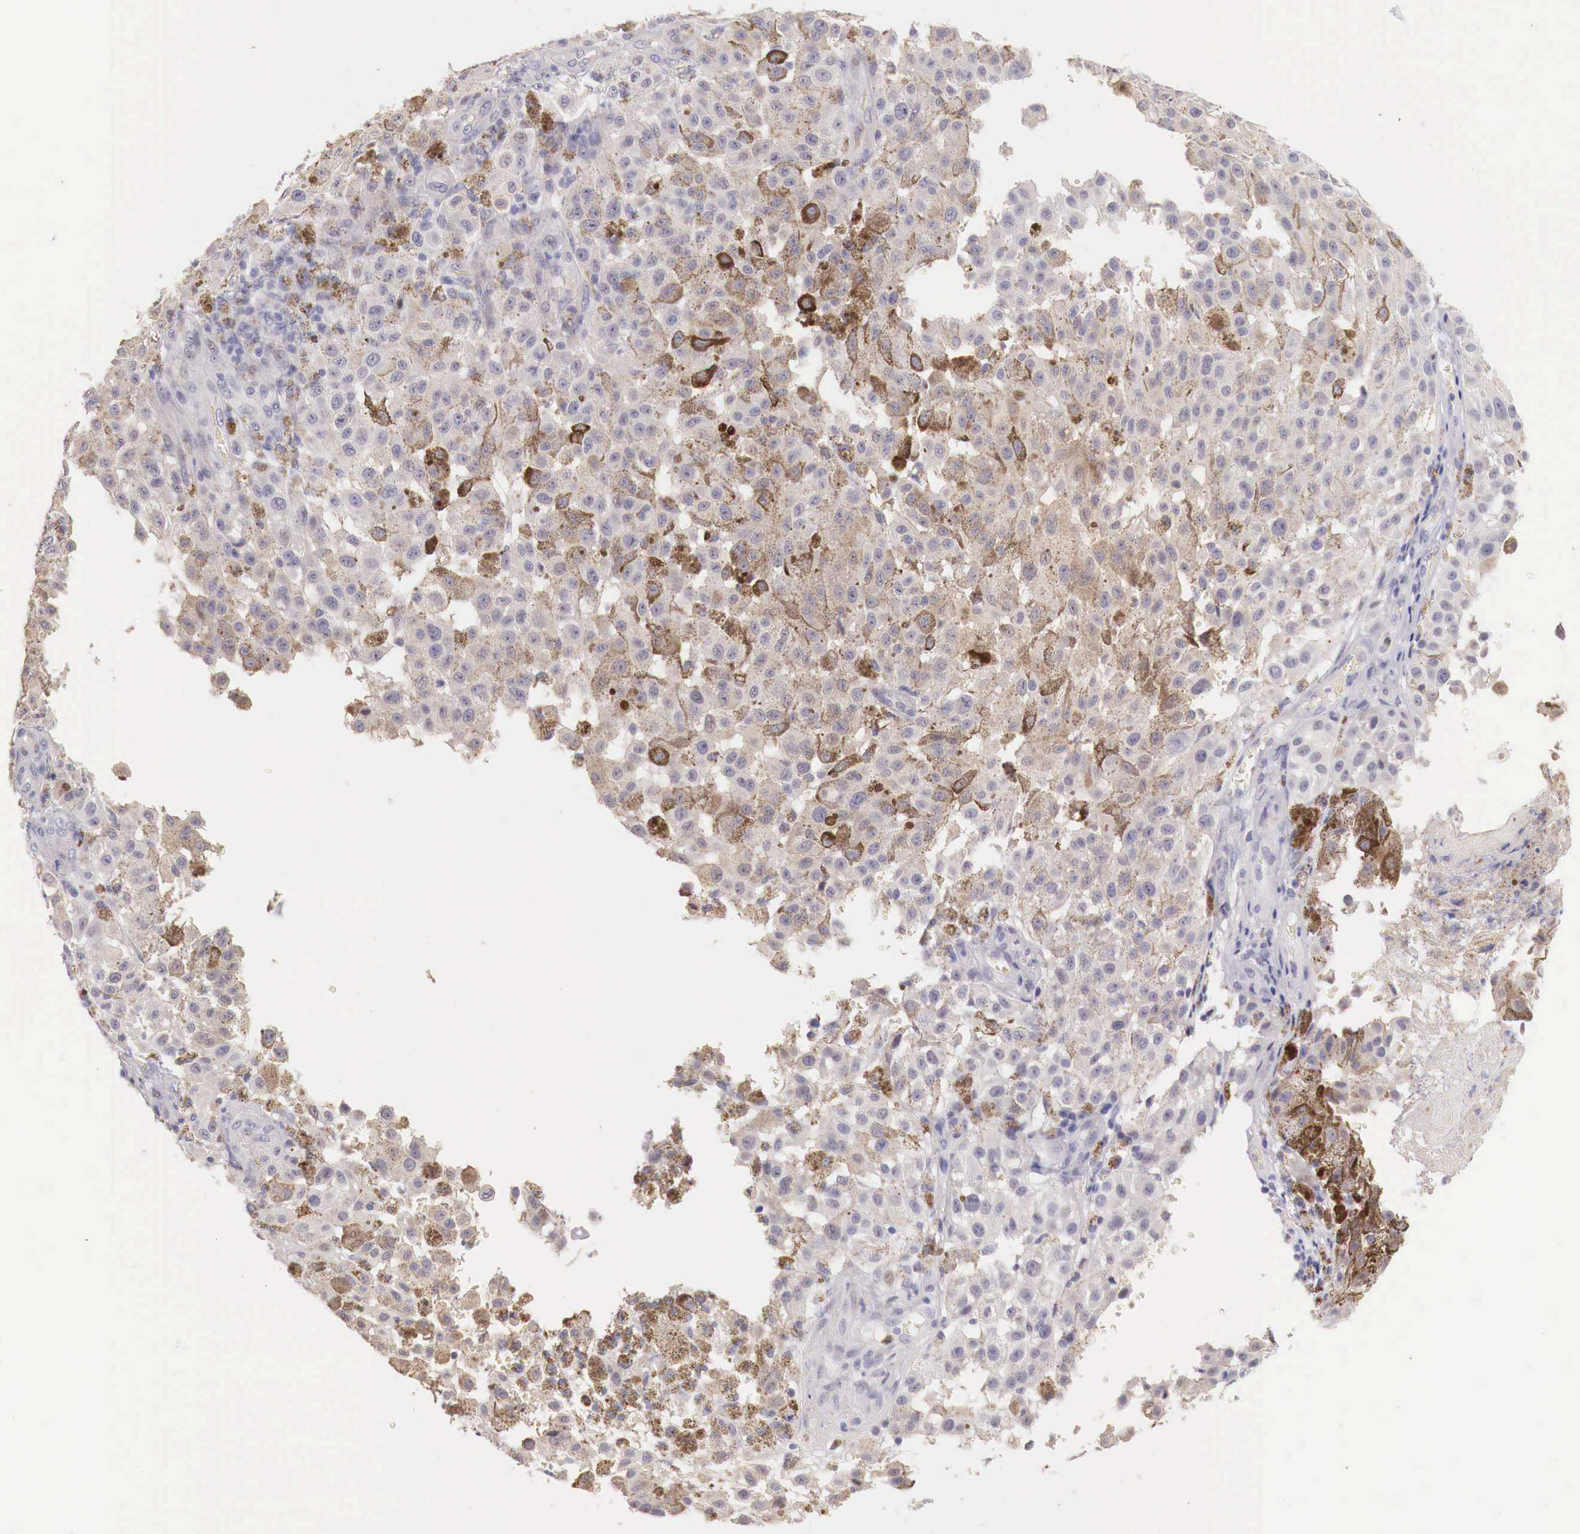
{"staining": {"intensity": "moderate", "quantity": "25%-75%", "location": "cytoplasmic/membranous"}, "tissue": "melanoma", "cell_type": "Tumor cells", "image_type": "cancer", "snomed": [{"axis": "morphology", "description": "Malignant melanoma, NOS"}, {"axis": "topography", "description": "Skin"}], "caption": "Immunohistochemistry (IHC) image of neoplastic tissue: melanoma stained using immunohistochemistry exhibits medium levels of moderate protein expression localized specifically in the cytoplasmic/membranous of tumor cells, appearing as a cytoplasmic/membranous brown color.", "gene": "ITIH6", "patient": {"sex": "female", "age": 64}}